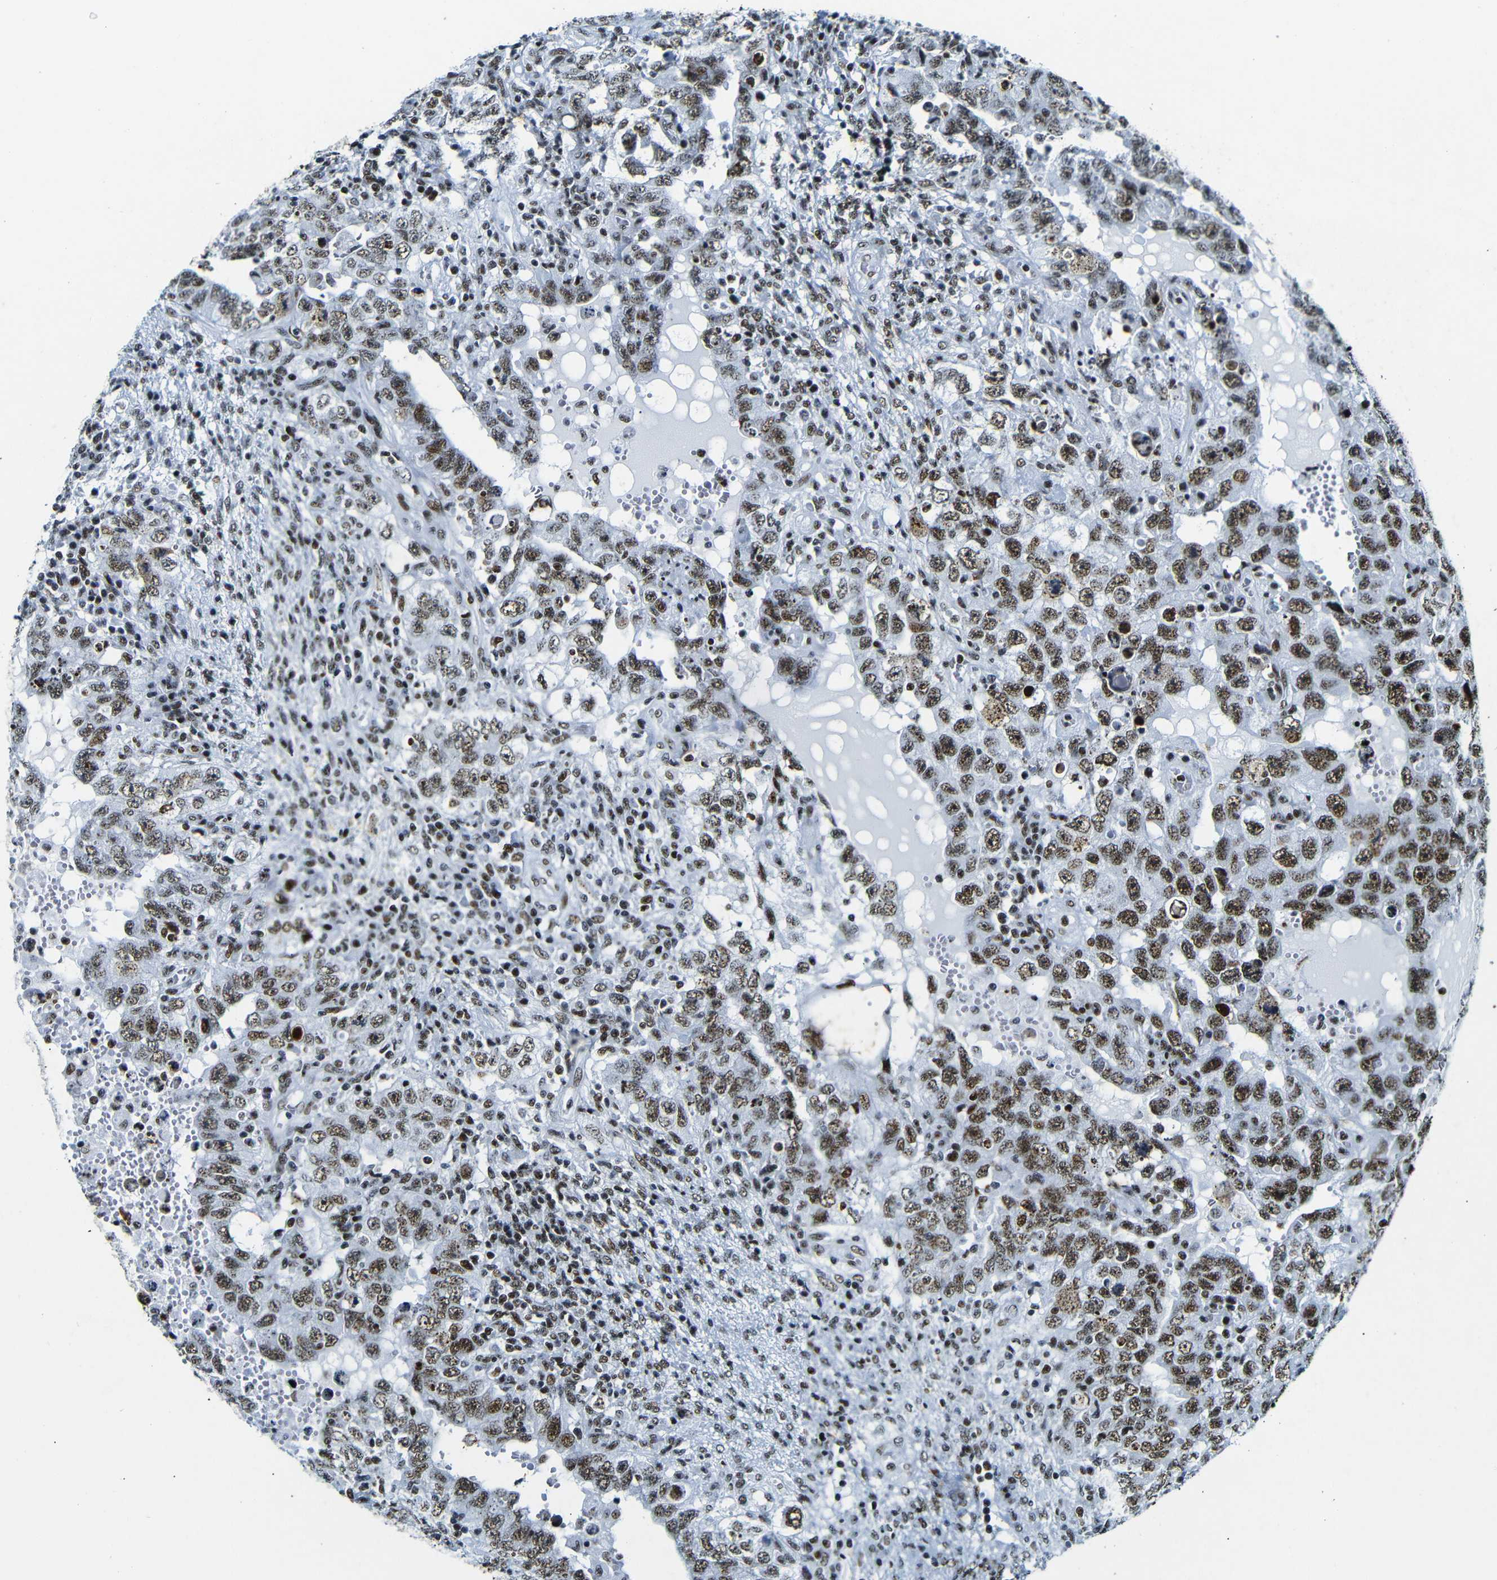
{"staining": {"intensity": "moderate", "quantity": ">75%", "location": "nuclear"}, "tissue": "testis cancer", "cell_type": "Tumor cells", "image_type": "cancer", "snomed": [{"axis": "morphology", "description": "Carcinoma, Embryonal, NOS"}, {"axis": "topography", "description": "Testis"}], "caption": "IHC (DAB) staining of testis cancer (embryonal carcinoma) displays moderate nuclear protein staining in approximately >75% of tumor cells. Immunohistochemistry stains the protein of interest in brown and the nuclei are stained blue.", "gene": "SRSF1", "patient": {"sex": "male", "age": 26}}